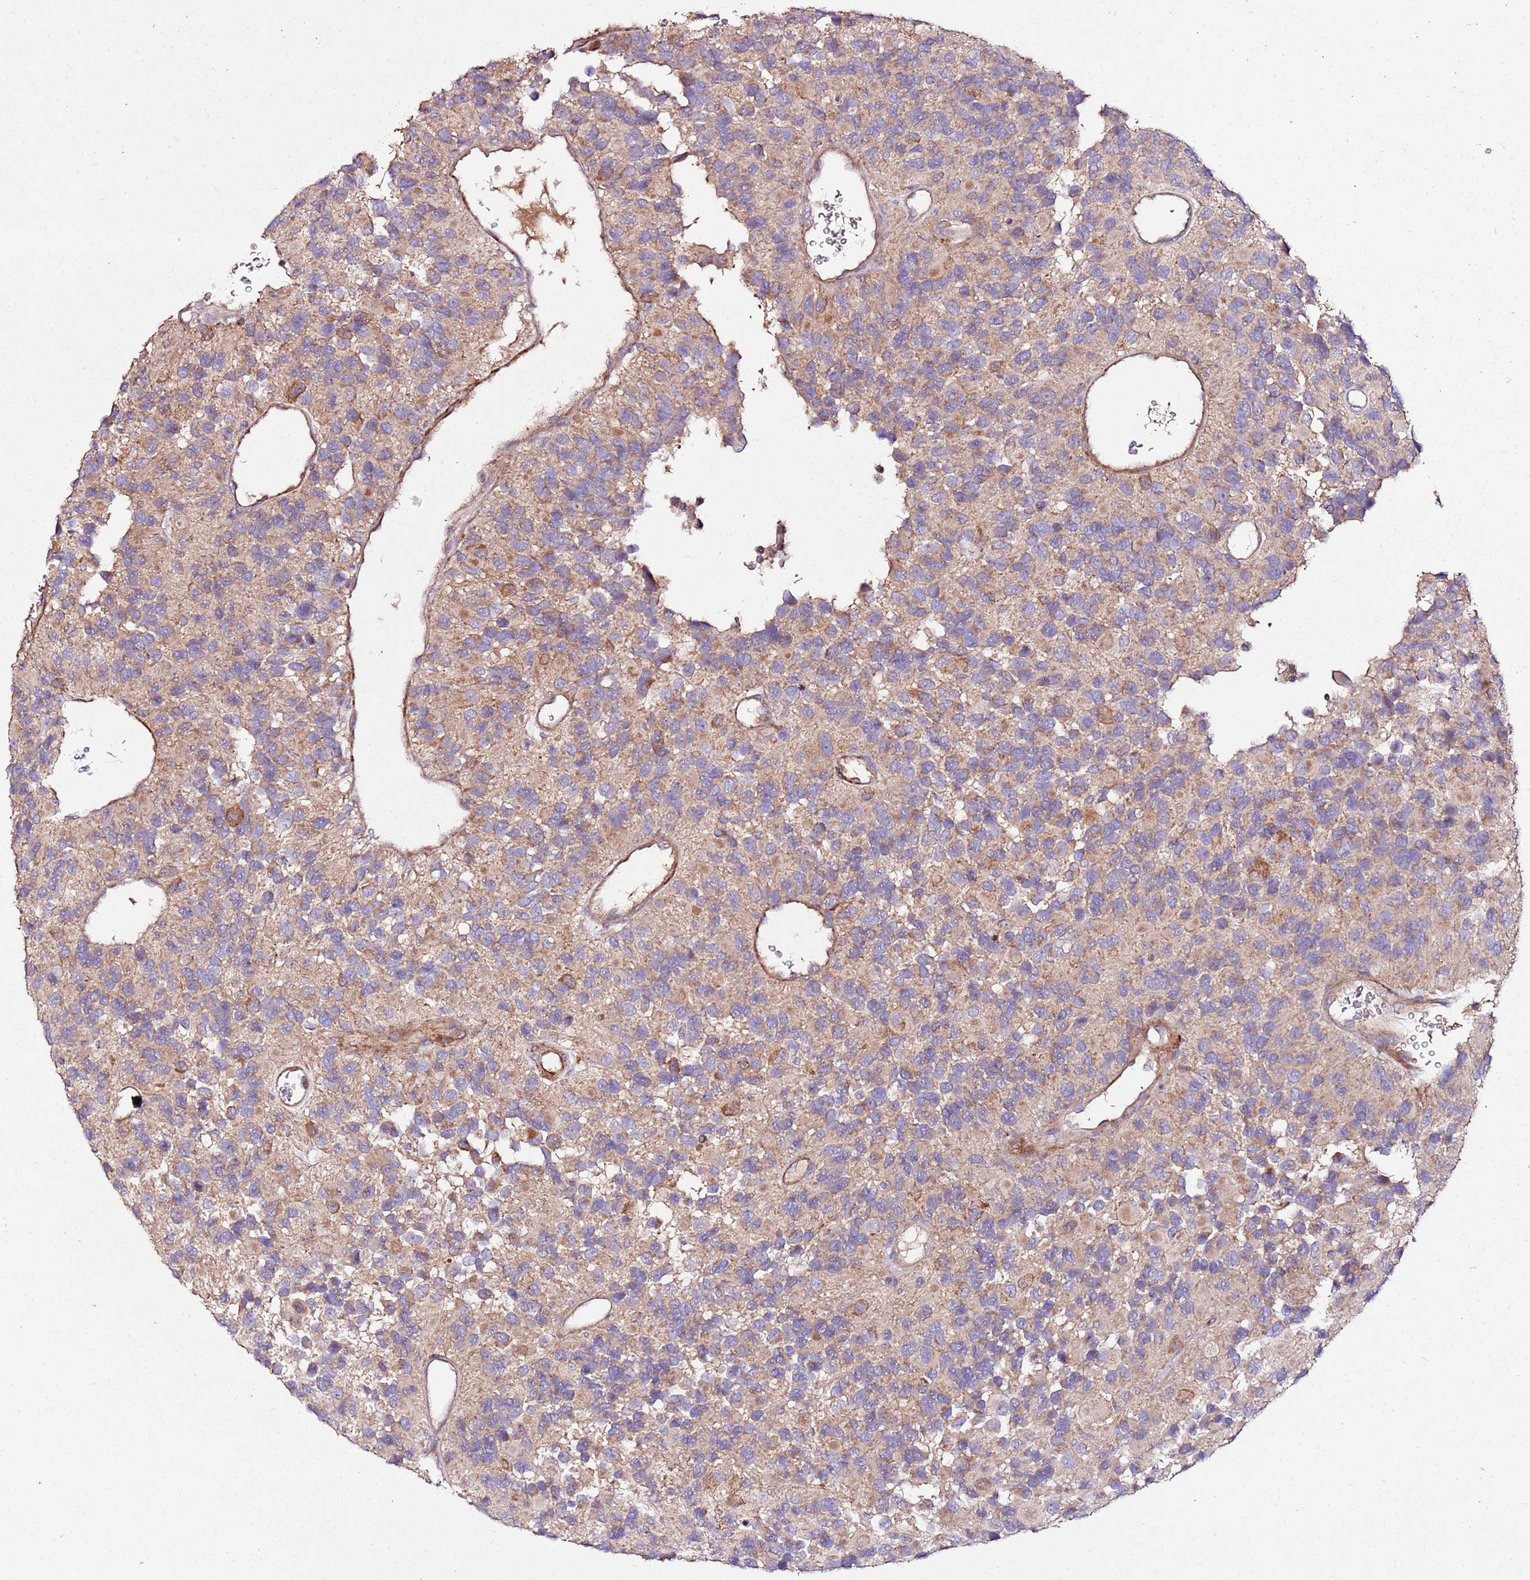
{"staining": {"intensity": "weak", "quantity": "25%-75%", "location": "cytoplasmic/membranous"}, "tissue": "glioma", "cell_type": "Tumor cells", "image_type": "cancer", "snomed": [{"axis": "morphology", "description": "Glioma, malignant, High grade"}, {"axis": "topography", "description": "Brain"}], "caption": "DAB immunohistochemical staining of human glioma demonstrates weak cytoplasmic/membranous protein expression in about 25%-75% of tumor cells.", "gene": "KRTAP21-3", "patient": {"sex": "male", "age": 77}}